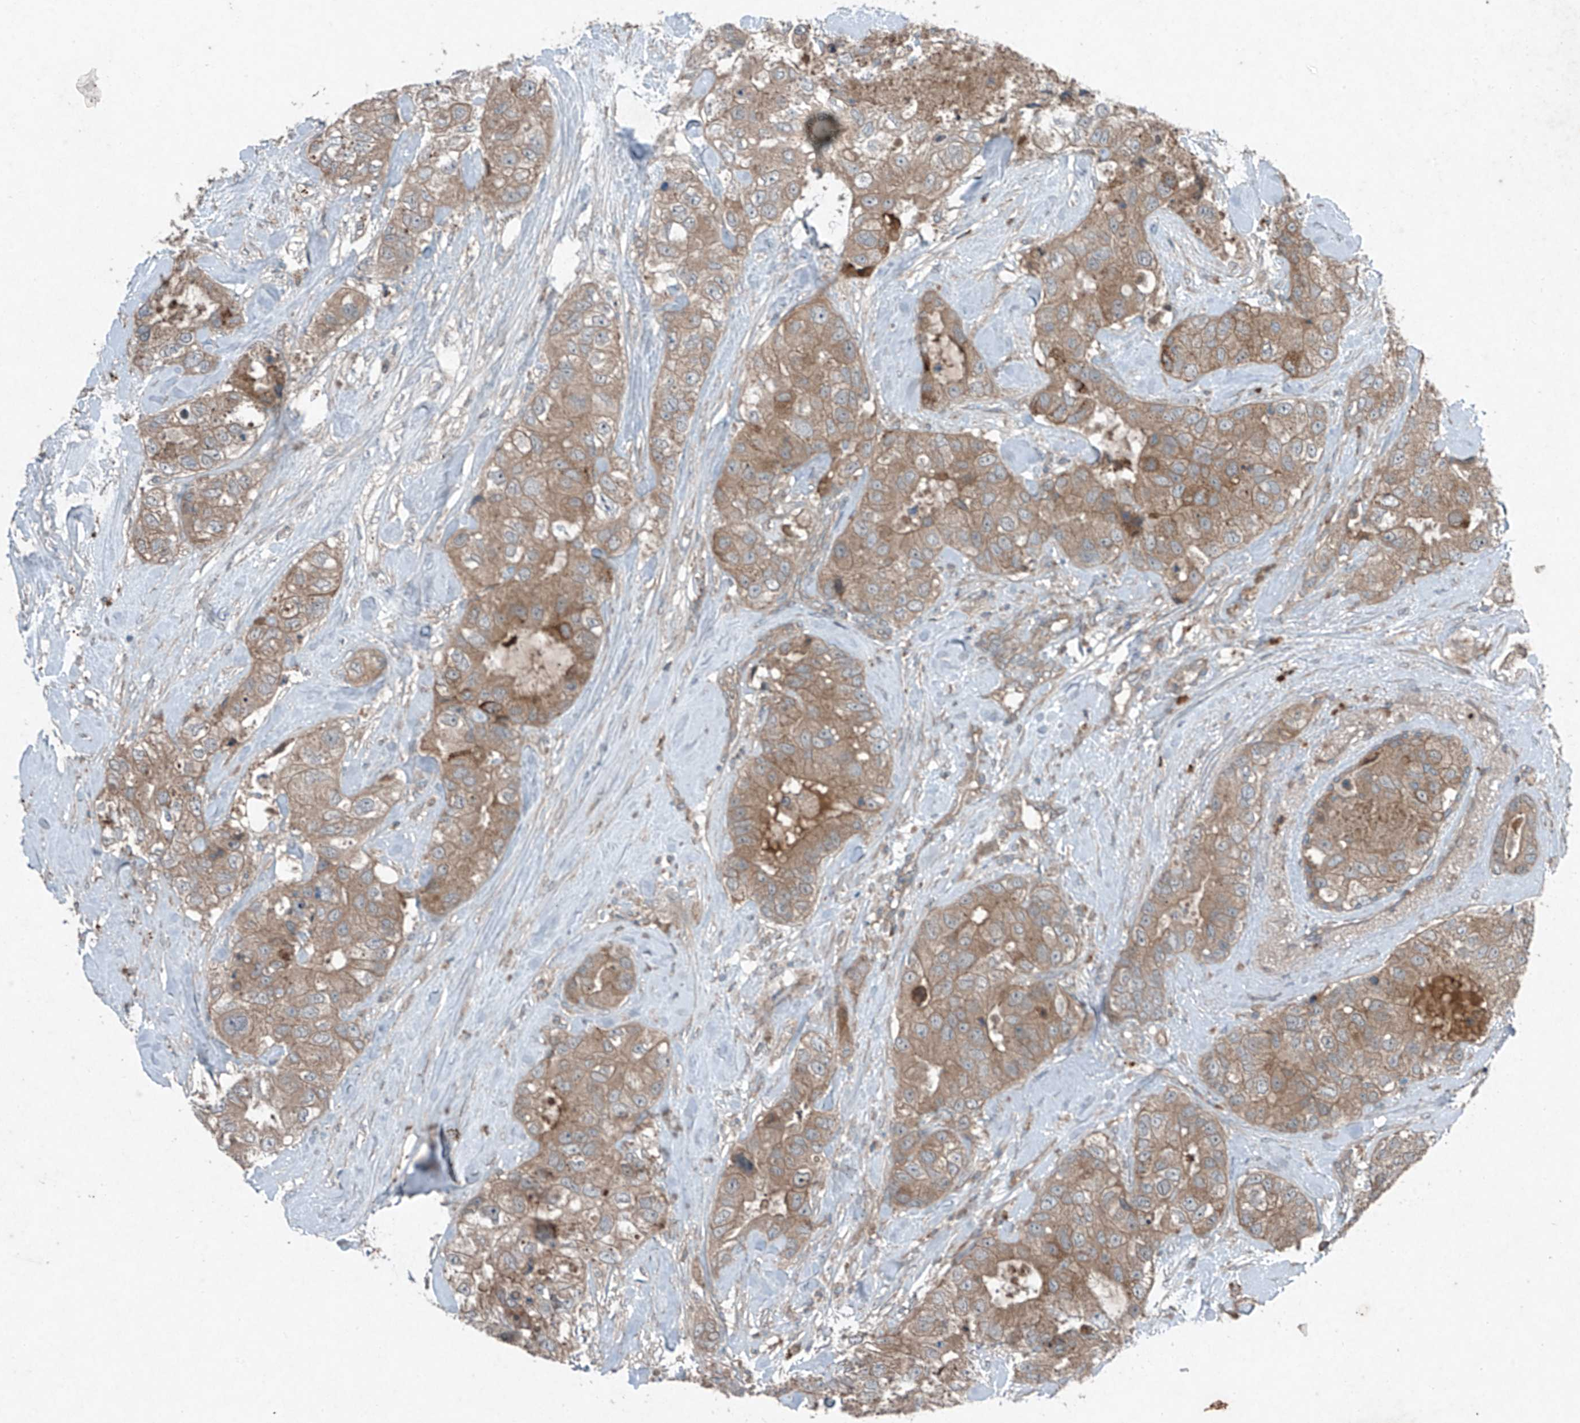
{"staining": {"intensity": "moderate", "quantity": ">75%", "location": "cytoplasmic/membranous"}, "tissue": "breast cancer", "cell_type": "Tumor cells", "image_type": "cancer", "snomed": [{"axis": "morphology", "description": "Duct carcinoma"}, {"axis": "topography", "description": "Breast"}], "caption": "Protein staining demonstrates moderate cytoplasmic/membranous expression in approximately >75% of tumor cells in invasive ductal carcinoma (breast).", "gene": "FOXRED2", "patient": {"sex": "female", "age": 62}}